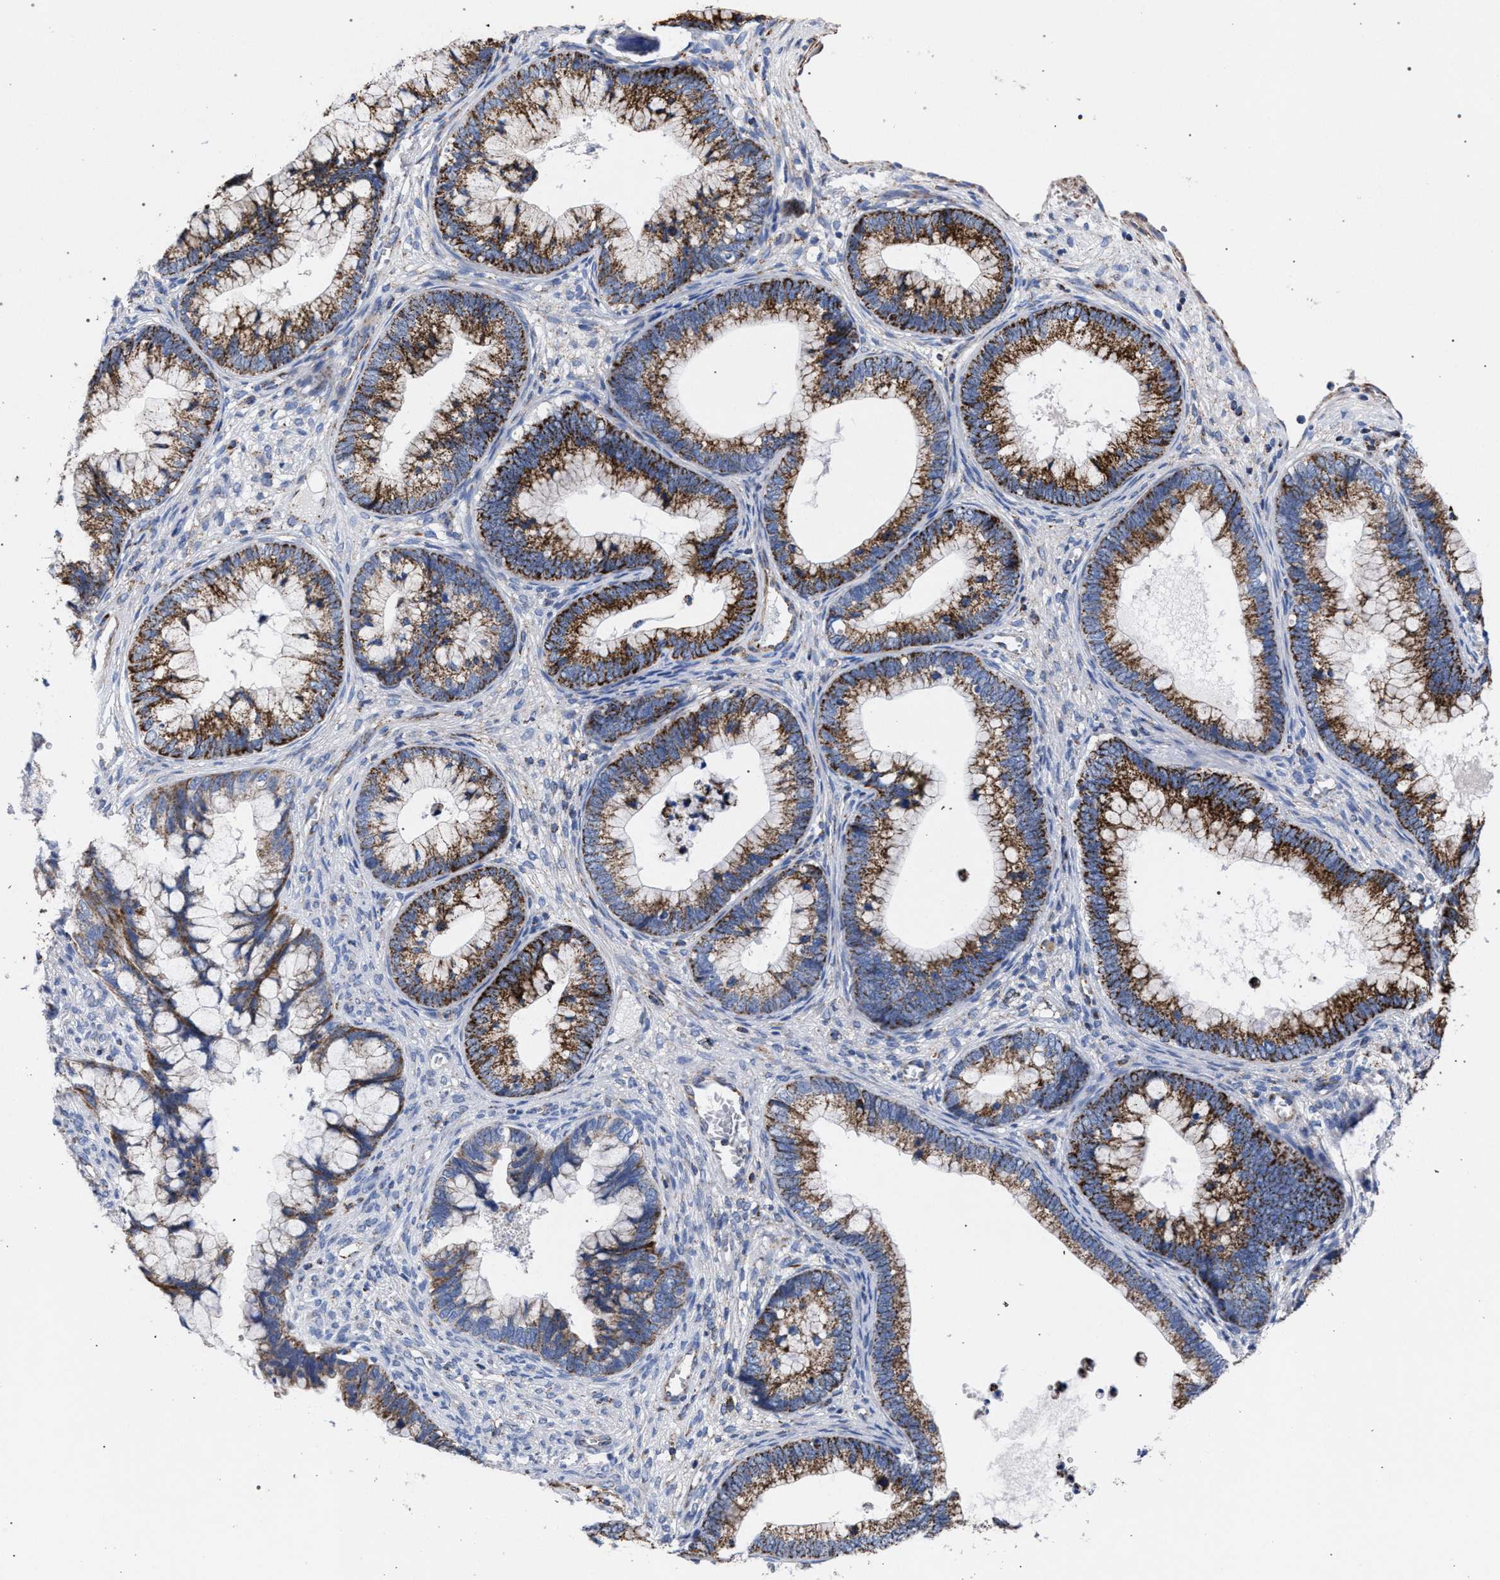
{"staining": {"intensity": "strong", "quantity": ">75%", "location": "cytoplasmic/membranous"}, "tissue": "cervical cancer", "cell_type": "Tumor cells", "image_type": "cancer", "snomed": [{"axis": "morphology", "description": "Adenocarcinoma, NOS"}, {"axis": "topography", "description": "Cervix"}], "caption": "A histopathology image showing strong cytoplasmic/membranous expression in approximately >75% of tumor cells in cervical cancer, as visualized by brown immunohistochemical staining.", "gene": "ACADS", "patient": {"sex": "female", "age": 44}}